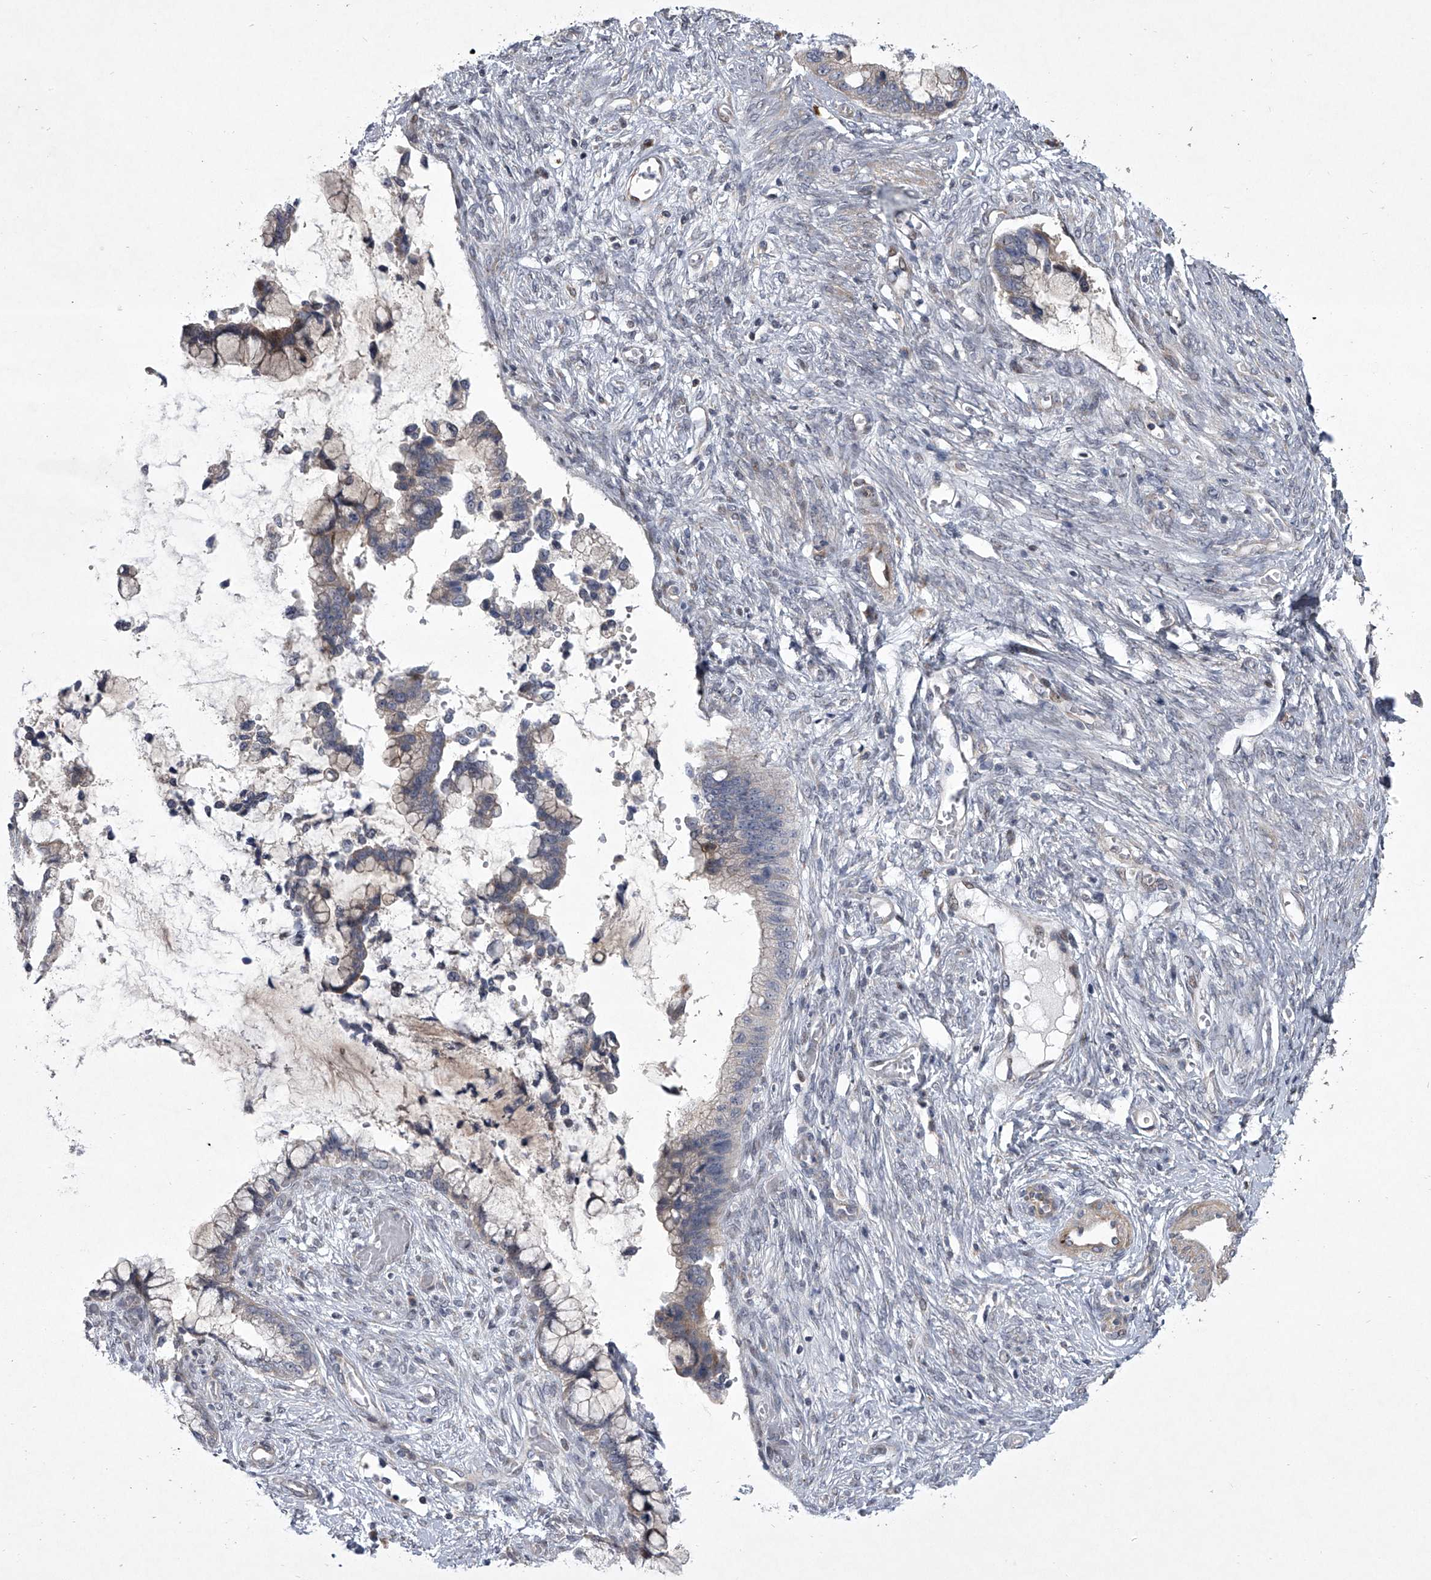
{"staining": {"intensity": "negative", "quantity": "none", "location": "none"}, "tissue": "cervical cancer", "cell_type": "Tumor cells", "image_type": "cancer", "snomed": [{"axis": "morphology", "description": "Adenocarcinoma, NOS"}, {"axis": "topography", "description": "Cervix"}], "caption": "This is an immunohistochemistry (IHC) micrograph of human cervical cancer. There is no expression in tumor cells.", "gene": "HEATR6", "patient": {"sex": "female", "age": 44}}